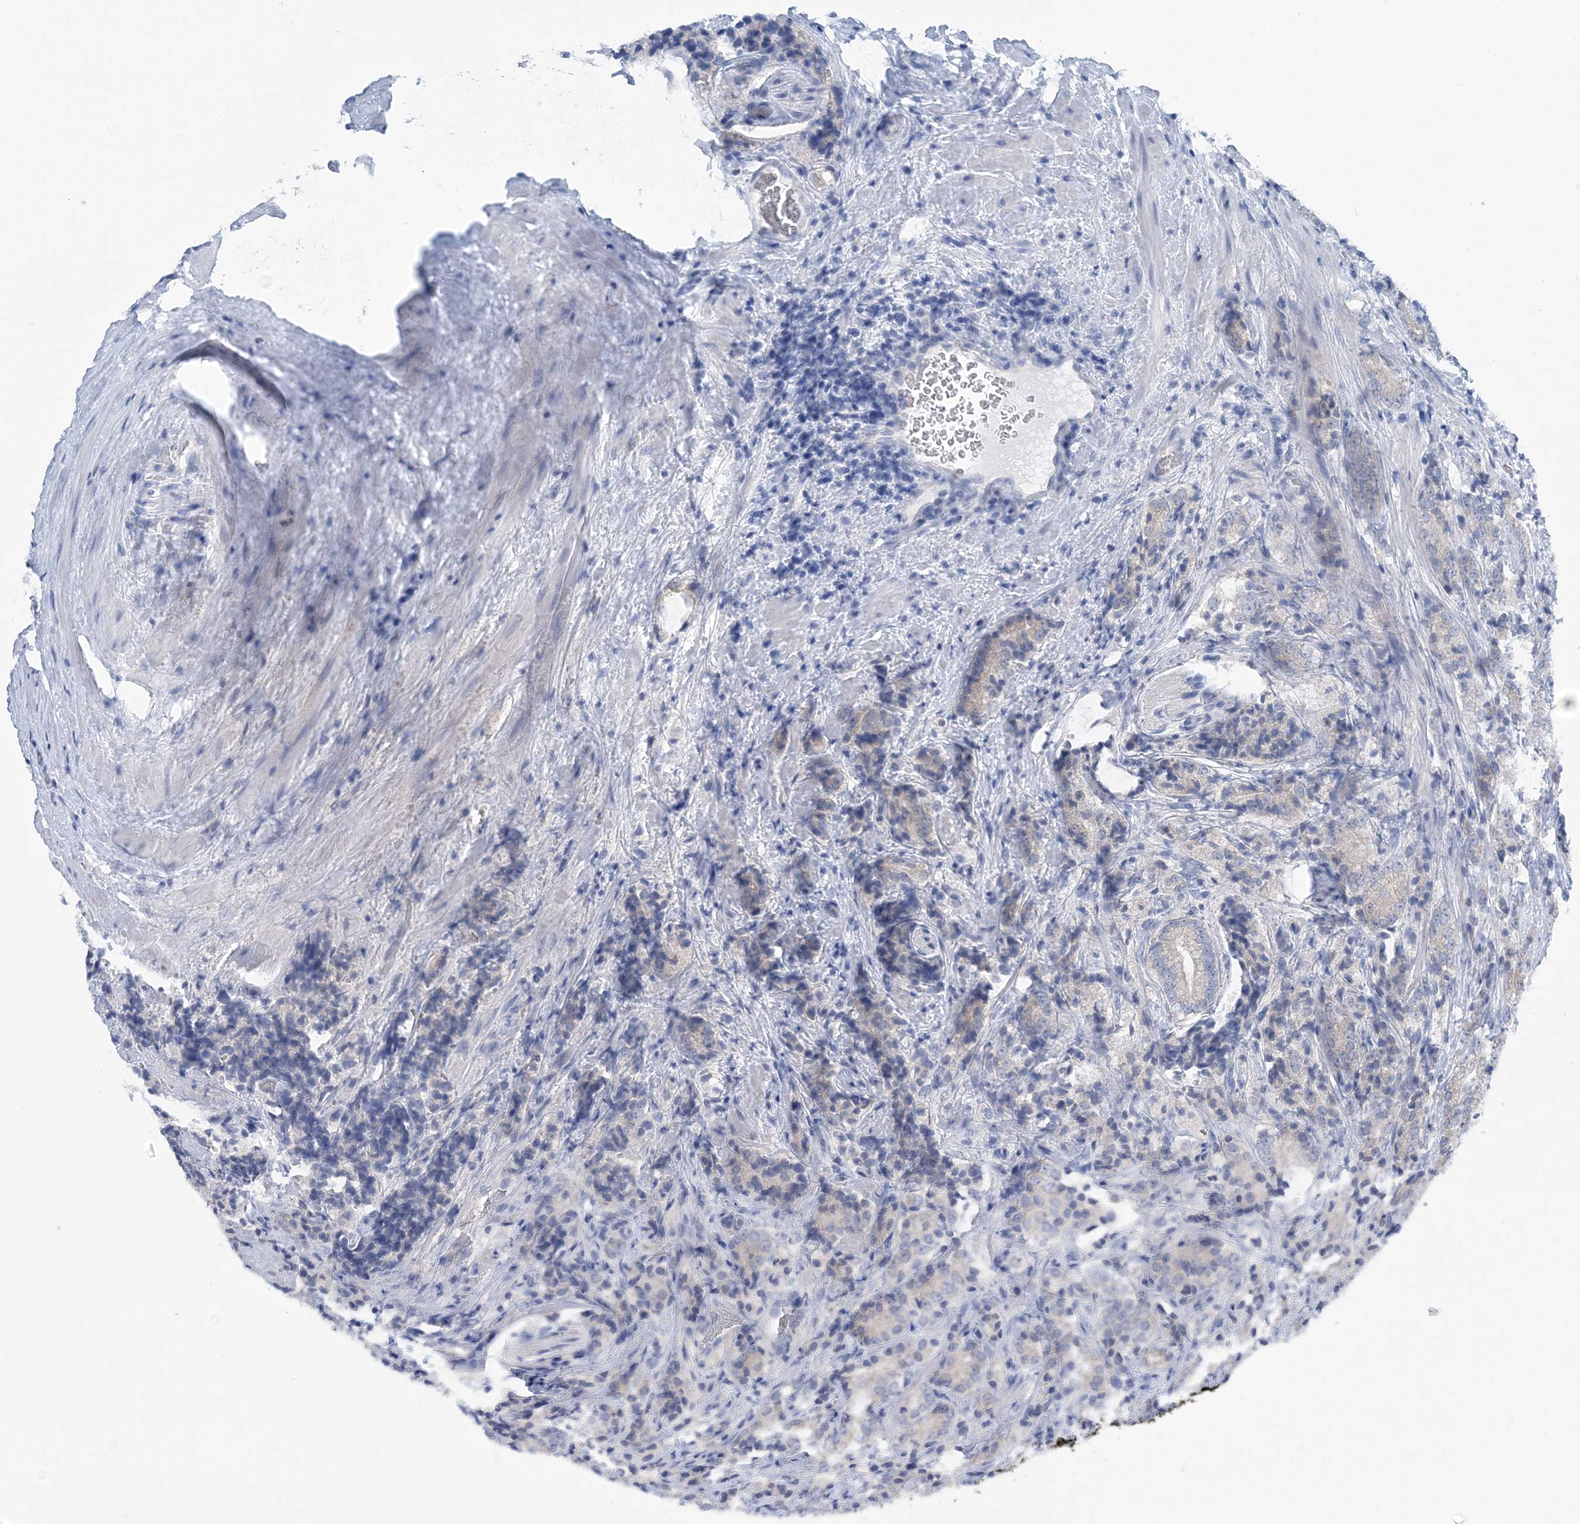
{"staining": {"intensity": "negative", "quantity": "none", "location": "none"}, "tissue": "prostate cancer", "cell_type": "Tumor cells", "image_type": "cancer", "snomed": [{"axis": "morphology", "description": "Adenocarcinoma, High grade"}, {"axis": "topography", "description": "Prostate"}], "caption": "This micrograph is of prostate cancer stained with immunohistochemistry (IHC) to label a protein in brown with the nuclei are counter-stained blue. There is no expression in tumor cells.", "gene": "COPE", "patient": {"sex": "male", "age": 57}}